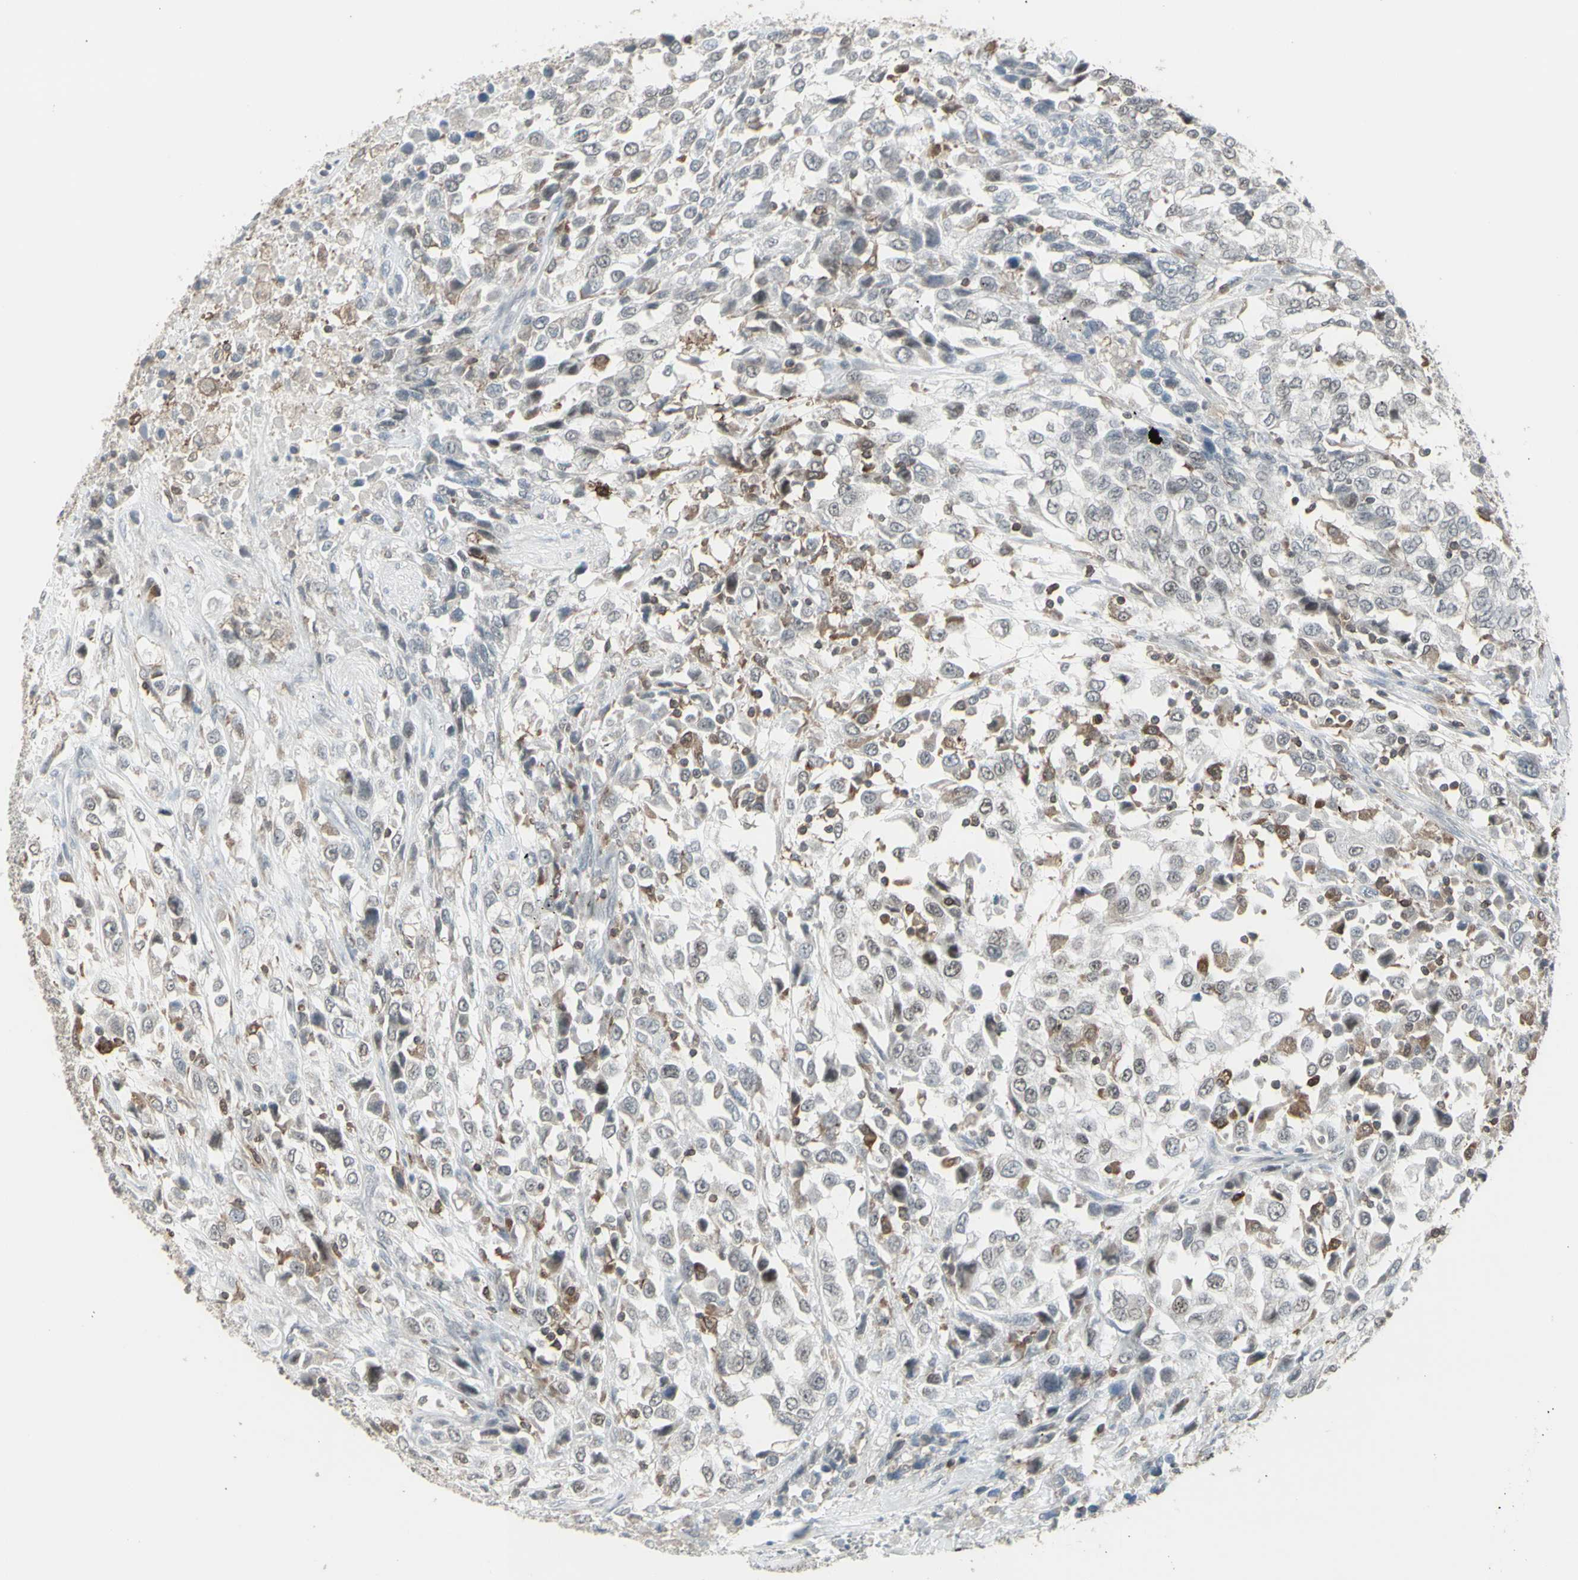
{"staining": {"intensity": "moderate", "quantity": "<25%", "location": "cytoplasmic/membranous"}, "tissue": "urothelial cancer", "cell_type": "Tumor cells", "image_type": "cancer", "snomed": [{"axis": "morphology", "description": "Urothelial carcinoma, High grade"}, {"axis": "topography", "description": "Urinary bladder"}], "caption": "Tumor cells exhibit moderate cytoplasmic/membranous positivity in approximately <25% of cells in urothelial carcinoma (high-grade). The protein is stained brown, and the nuclei are stained in blue (DAB IHC with brightfield microscopy, high magnification).", "gene": "SAMSN1", "patient": {"sex": "female", "age": 80}}